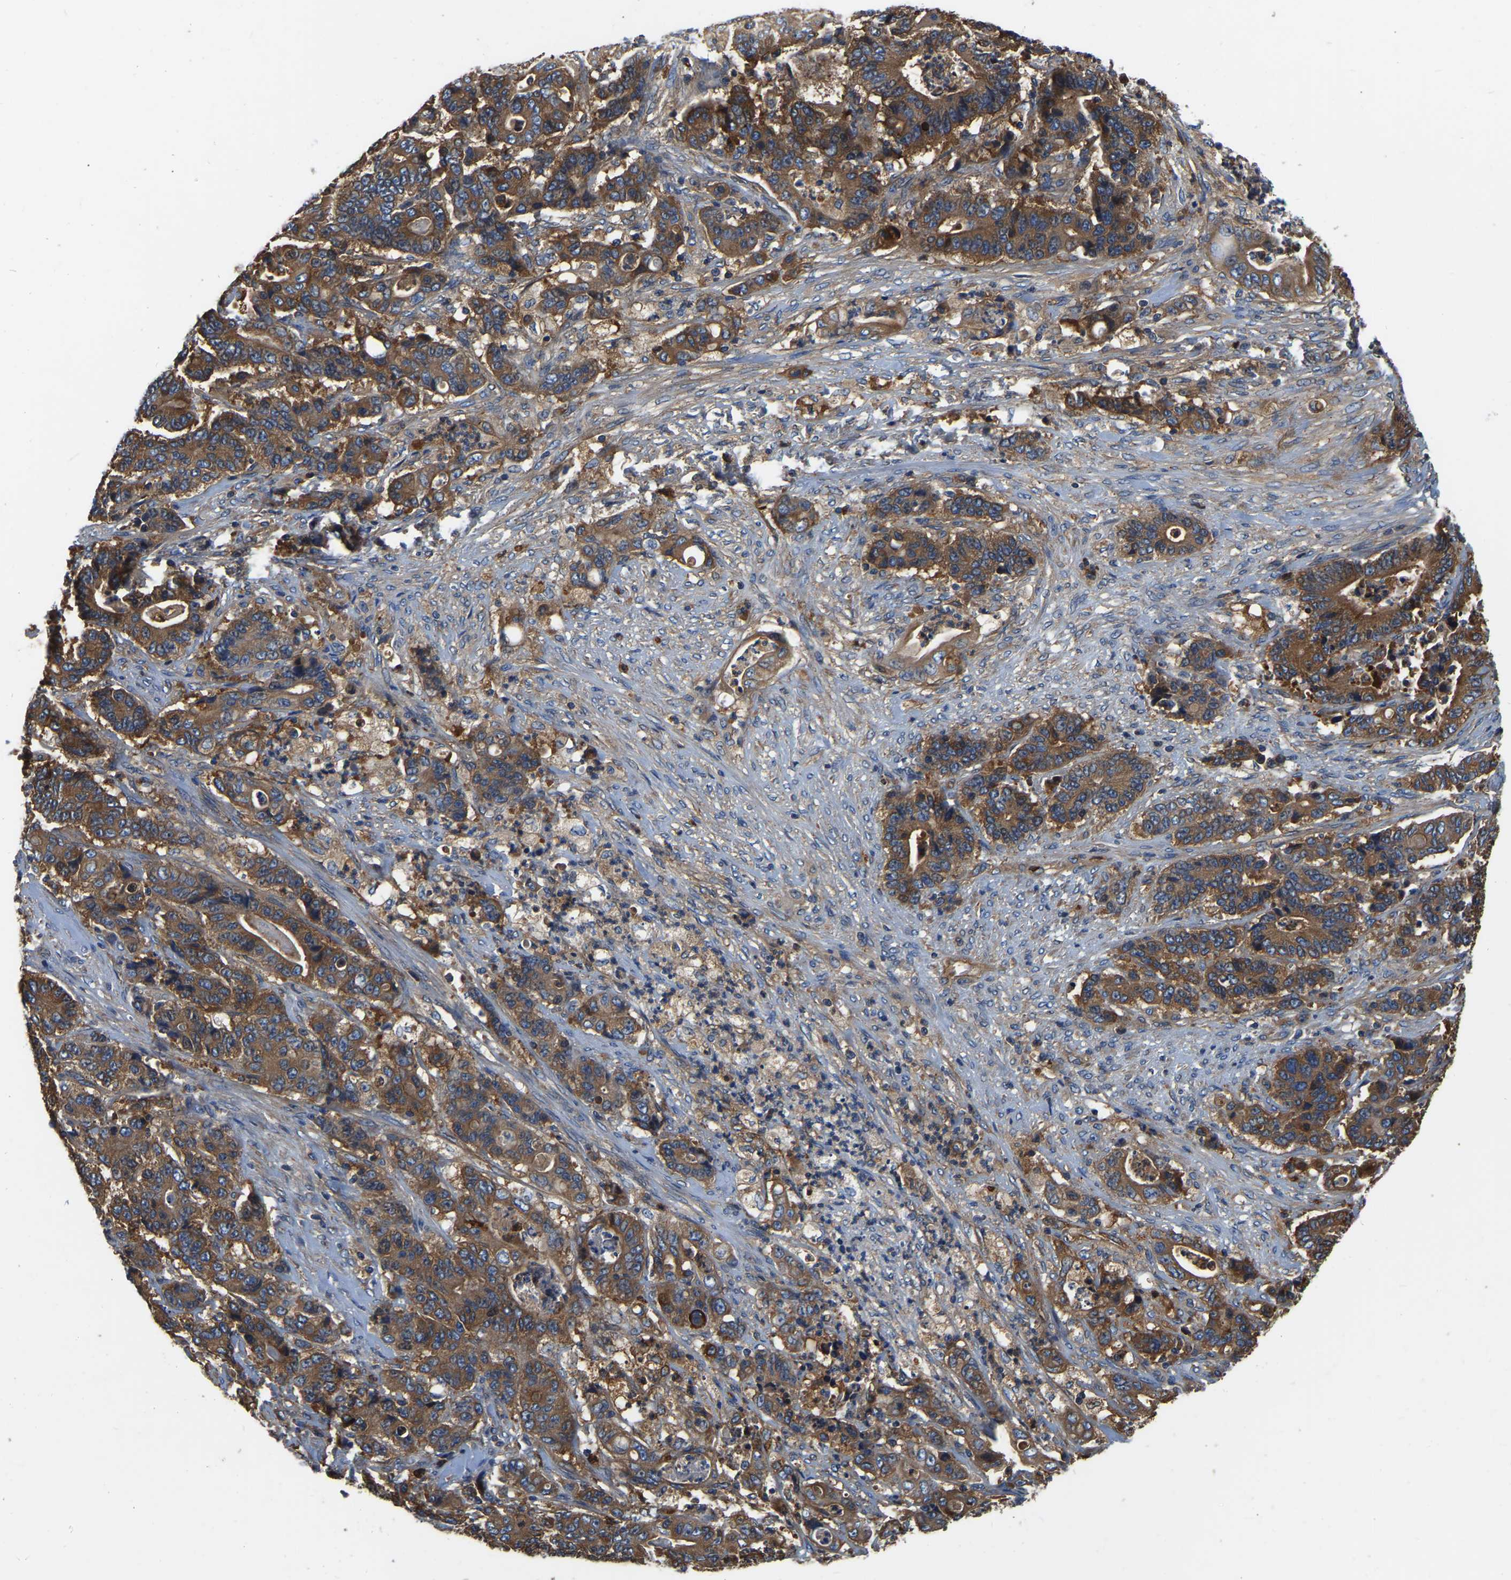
{"staining": {"intensity": "moderate", "quantity": ">75%", "location": "cytoplasmic/membranous"}, "tissue": "stomach cancer", "cell_type": "Tumor cells", "image_type": "cancer", "snomed": [{"axis": "morphology", "description": "Adenocarcinoma, NOS"}, {"axis": "topography", "description": "Stomach"}], "caption": "An immunohistochemistry photomicrograph of neoplastic tissue is shown. Protein staining in brown highlights moderate cytoplasmic/membranous positivity in adenocarcinoma (stomach) within tumor cells.", "gene": "GARS1", "patient": {"sex": "female", "age": 73}}